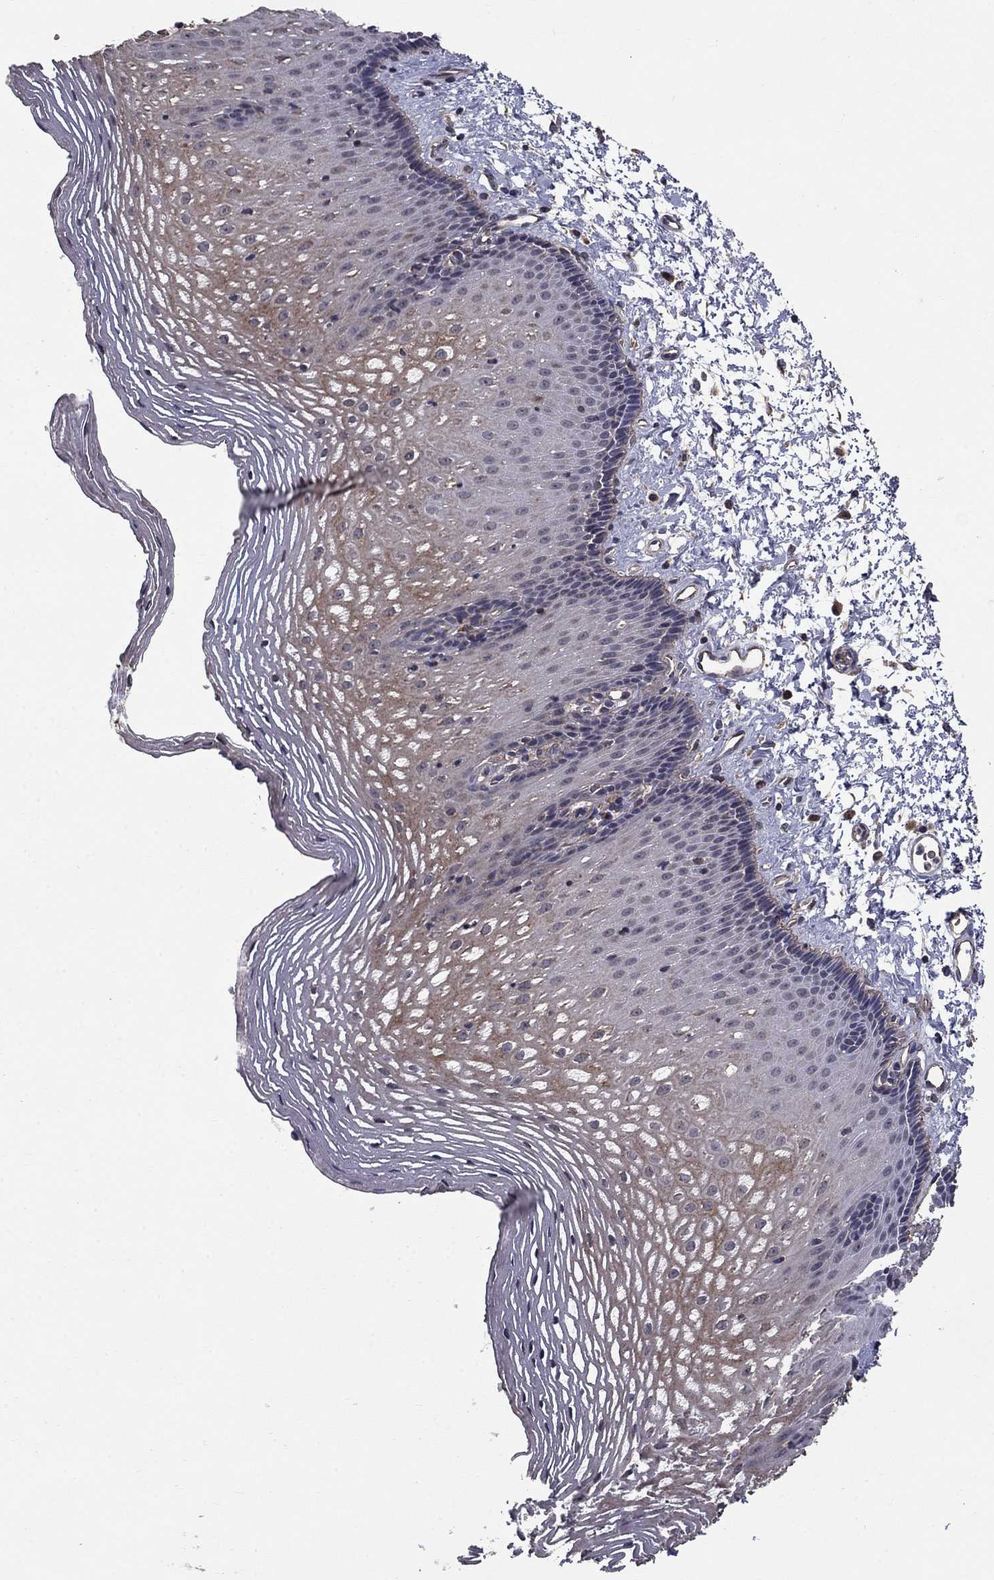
{"staining": {"intensity": "moderate", "quantity": "<25%", "location": "cytoplasmic/membranous"}, "tissue": "esophagus", "cell_type": "Squamous epithelial cells", "image_type": "normal", "snomed": [{"axis": "morphology", "description": "Normal tissue, NOS"}, {"axis": "topography", "description": "Esophagus"}], "caption": "This micrograph demonstrates unremarkable esophagus stained with immunohistochemistry (IHC) to label a protein in brown. The cytoplasmic/membranous of squamous epithelial cells show moderate positivity for the protein. Nuclei are counter-stained blue.", "gene": "SLC2A13", "patient": {"sex": "male", "age": 76}}